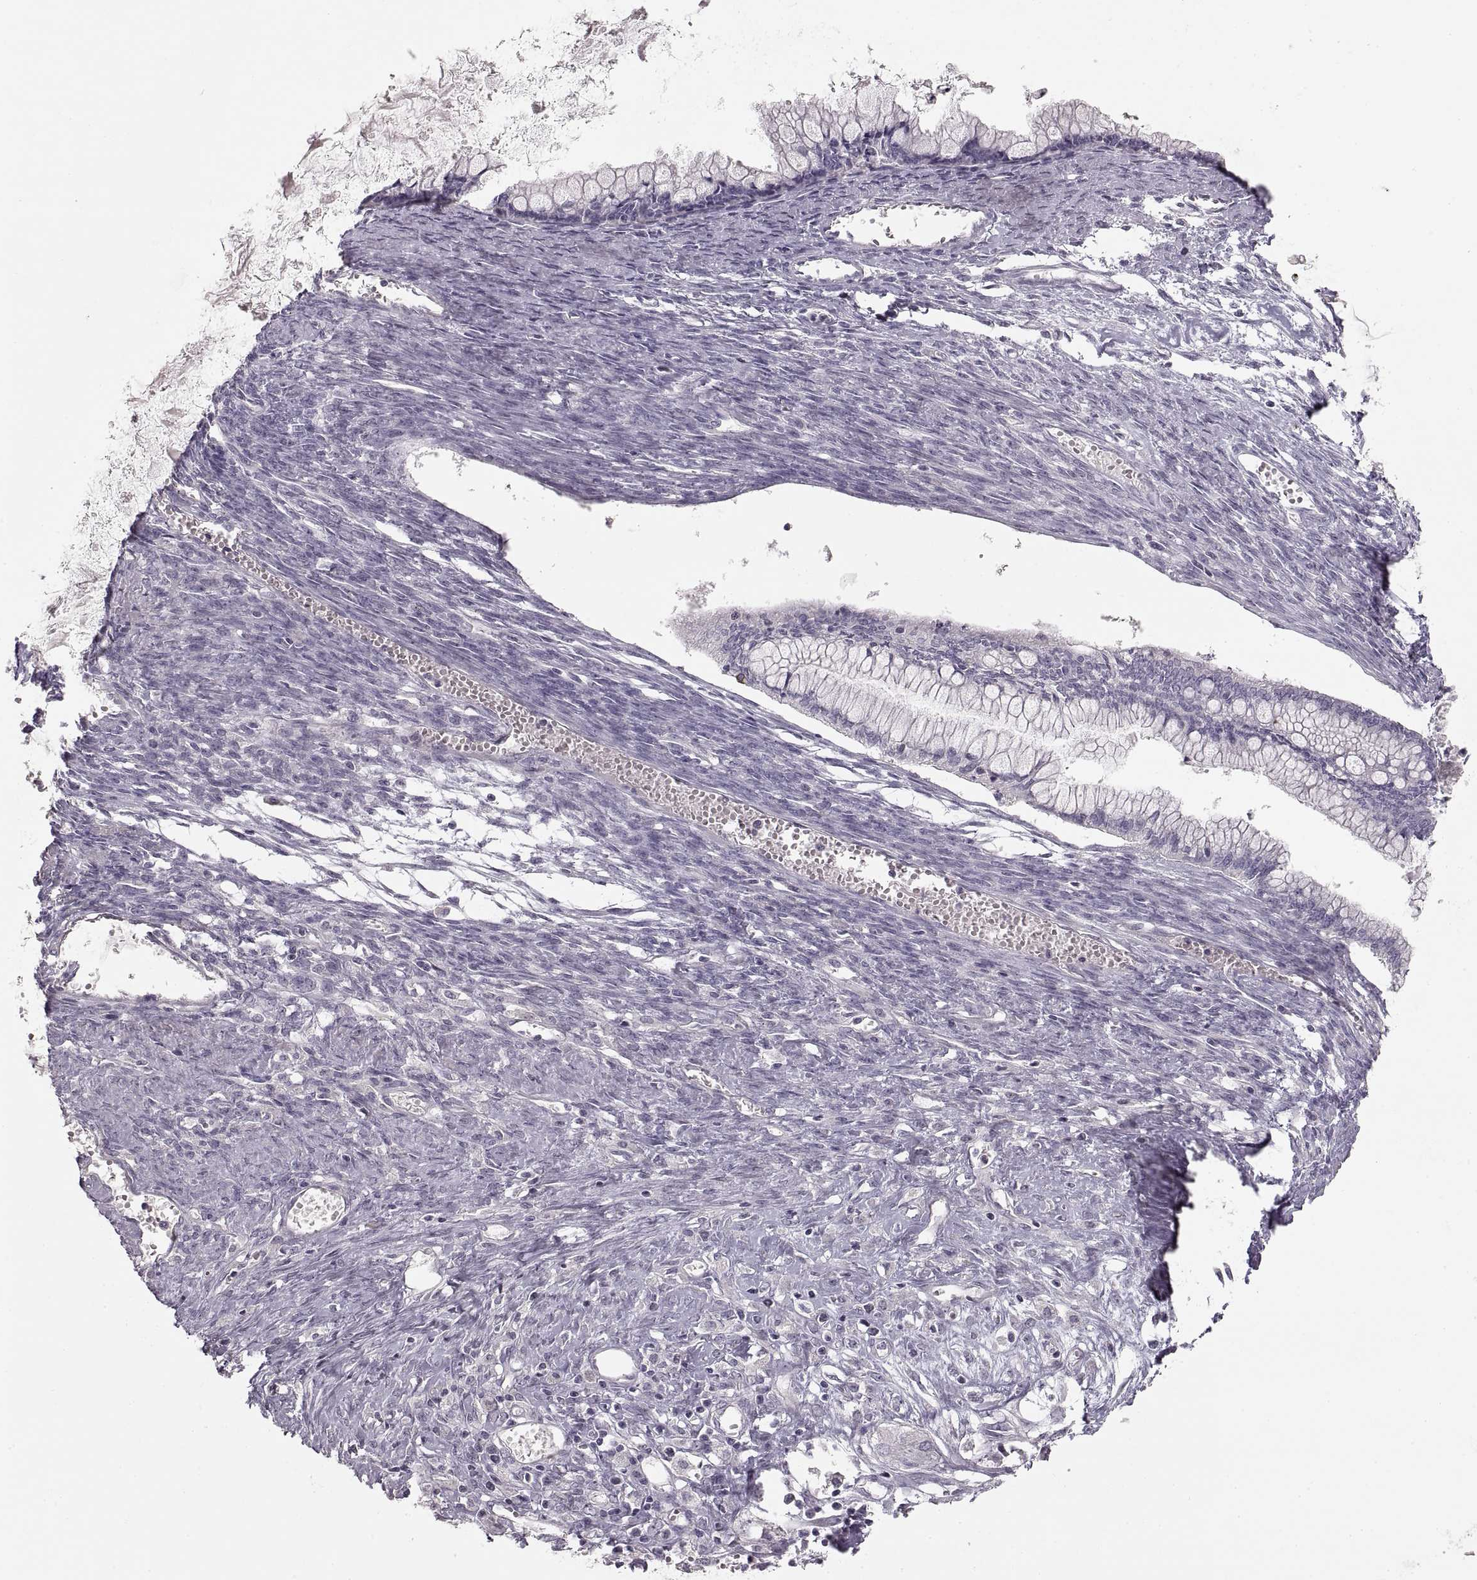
{"staining": {"intensity": "negative", "quantity": "none", "location": "none"}, "tissue": "ovarian cancer", "cell_type": "Tumor cells", "image_type": "cancer", "snomed": [{"axis": "morphology", "description": "Cystadenocarcinoma, mucinous, NOS"}, {"axis": "topography", "description": "Ovary"}], "caption": "A photomicrograph of human ovarian cancer is negative for staining in tumor cells.", "gene": "PCSK2", "patient": {"sex": "female", "age": 67}}